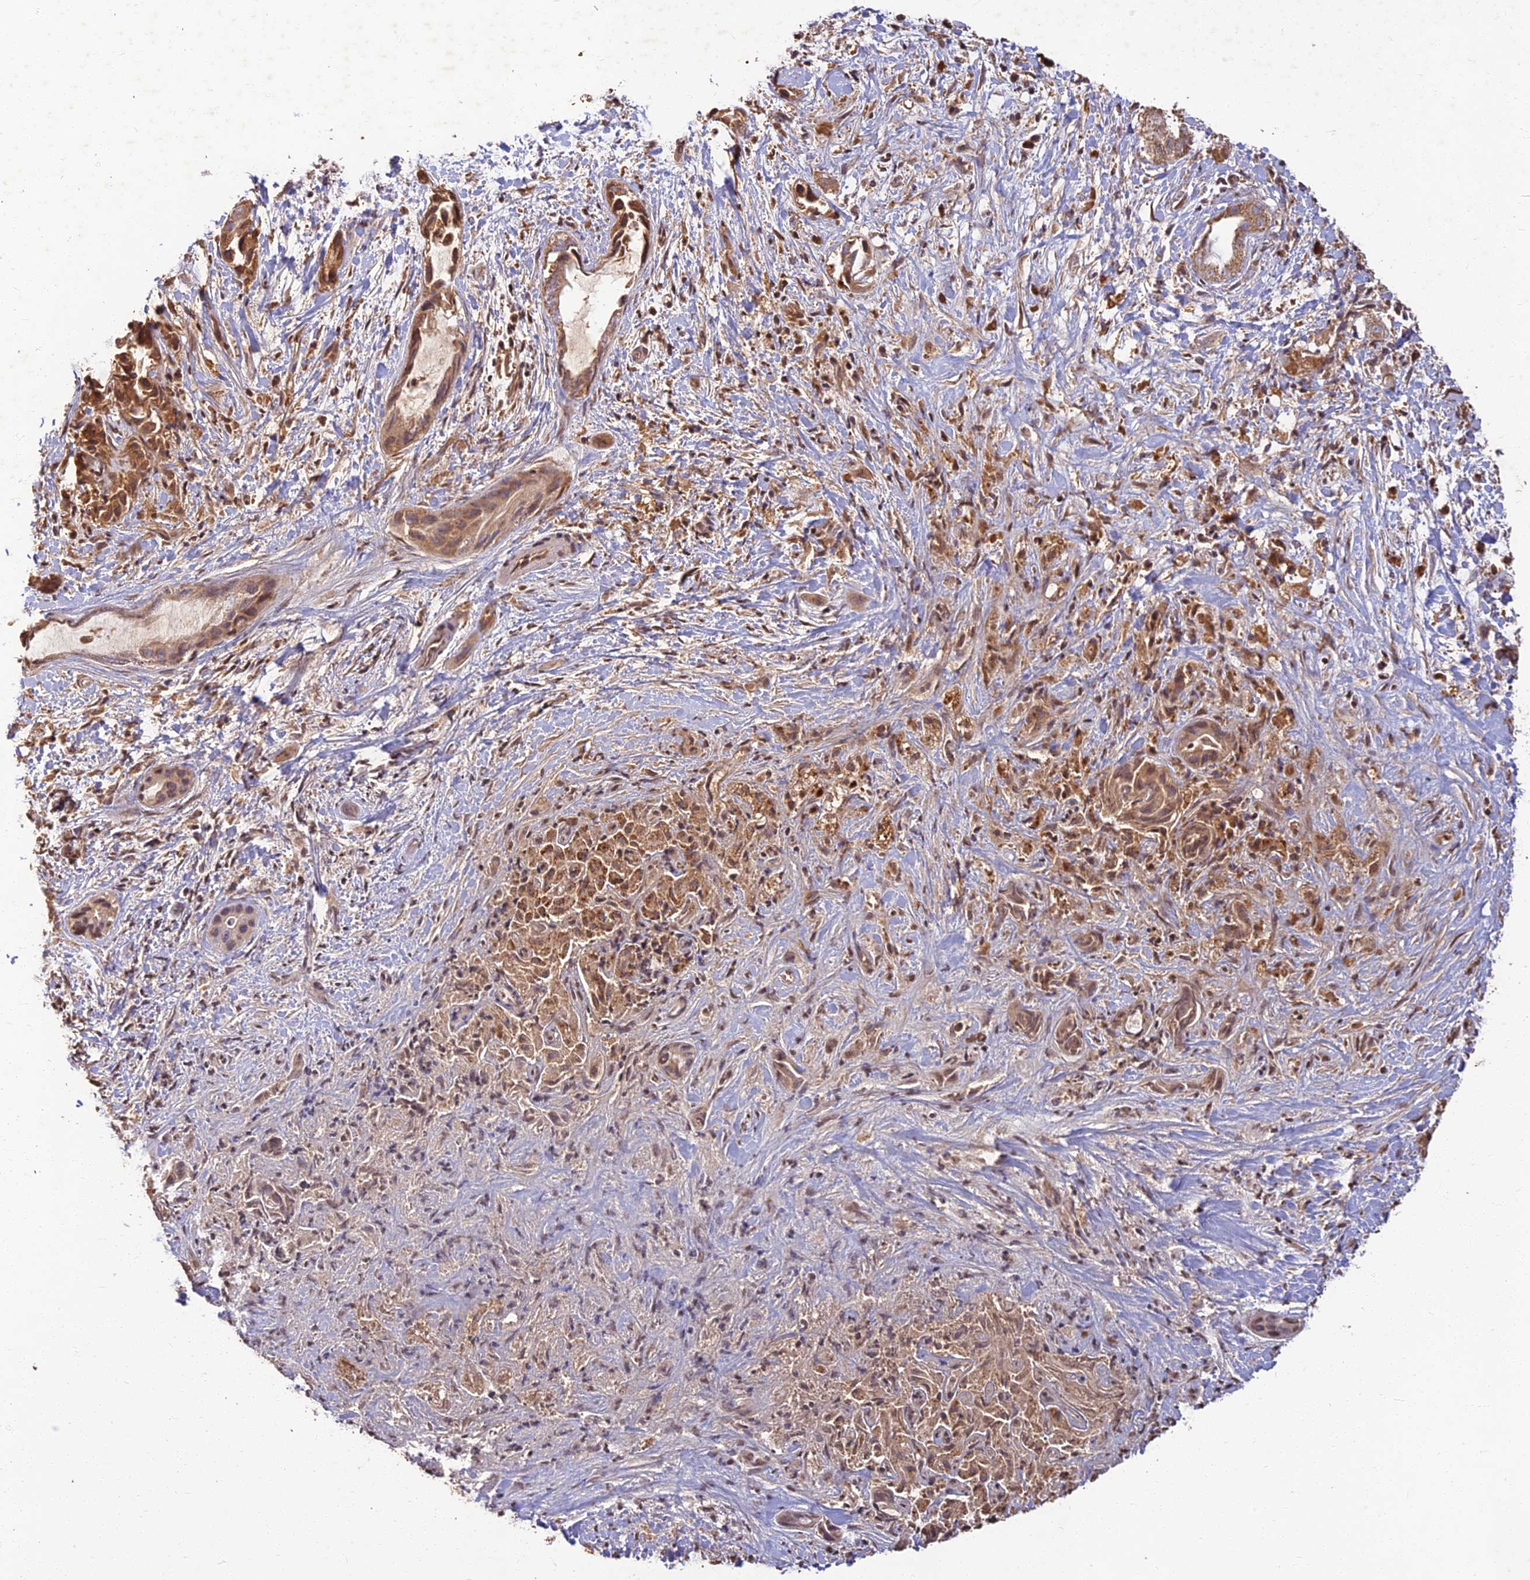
{"staining": {"intensity": "moderate", "quantity": ">75%", "location": "cytoplasmic/membranous"}, "tissue": "liver cancer", "cell_type": "Tumor cells", "image_type": "cancer", "snomed": [{"axis": "morphology", "description": "Cholangiocarcinoma"}, {"axis": "topography", "description": "Liver"}], "caption": "Liver cholangiocarcinoma was stained to show a protein in brown. There is medium levels of moderate cytoplasmic/membranous positivity in approximately >75% of tumor cells.", "gene": "CORO1C", "patient": {"sex": "female", "age": 52}}